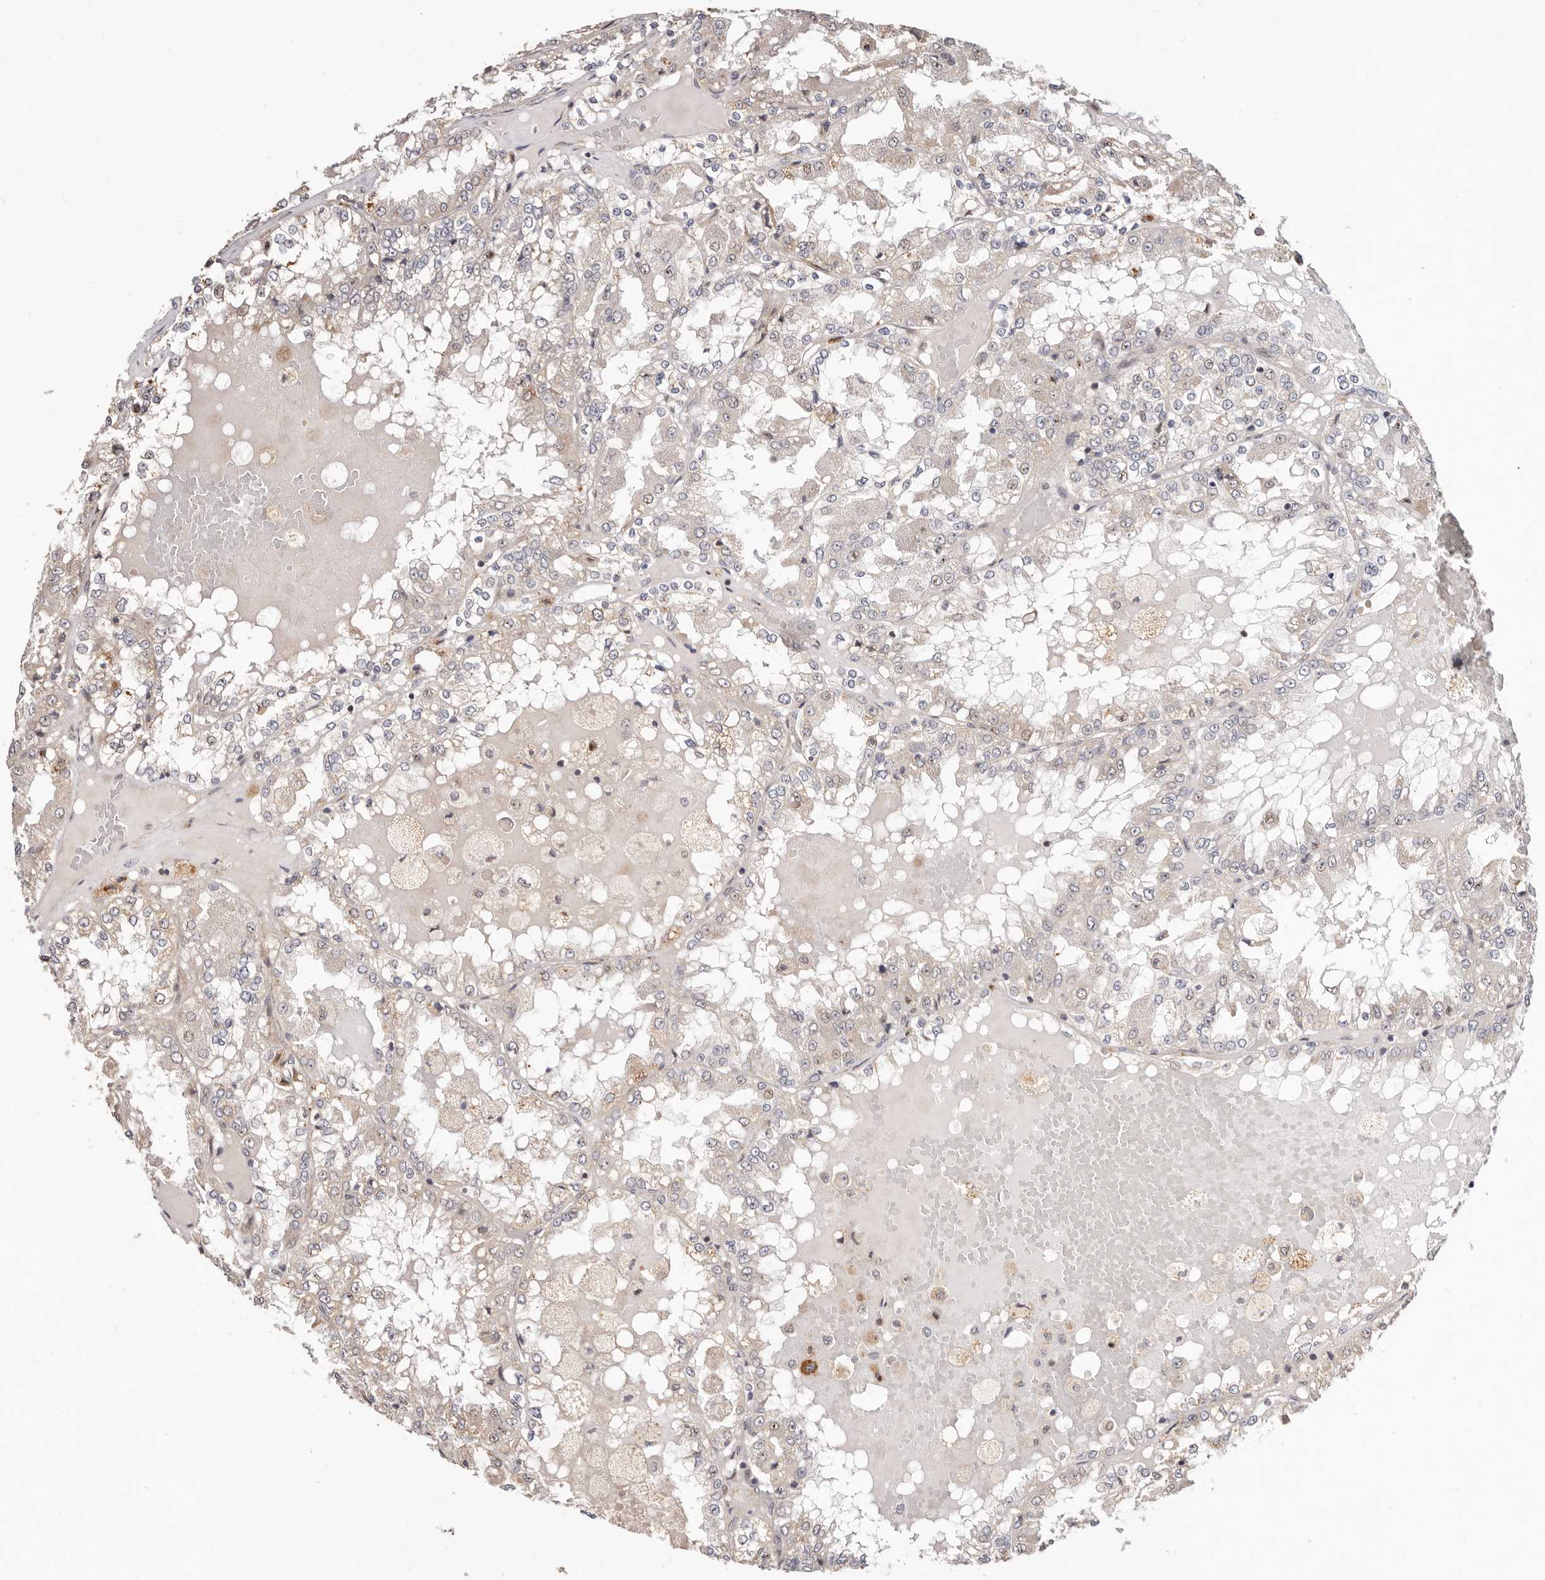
{"staining": {"intensity": "weak", "quantity": "<25%", "location": "cytoplasmic/membranous"}, "tissue": "renal cancer", "cell_type": "Tumor cells", "image_type": "cancer", "snomed": [{"axis": "morphology", "description": "Adenocarcinoma, NOS"}, {"axis": "topography", "description": "Kidney"}], "caption": "Tumor cells show no significant positivity in renal cancer.", "gene": "USP33", "patient": {"sex": "female", "age": 56}}